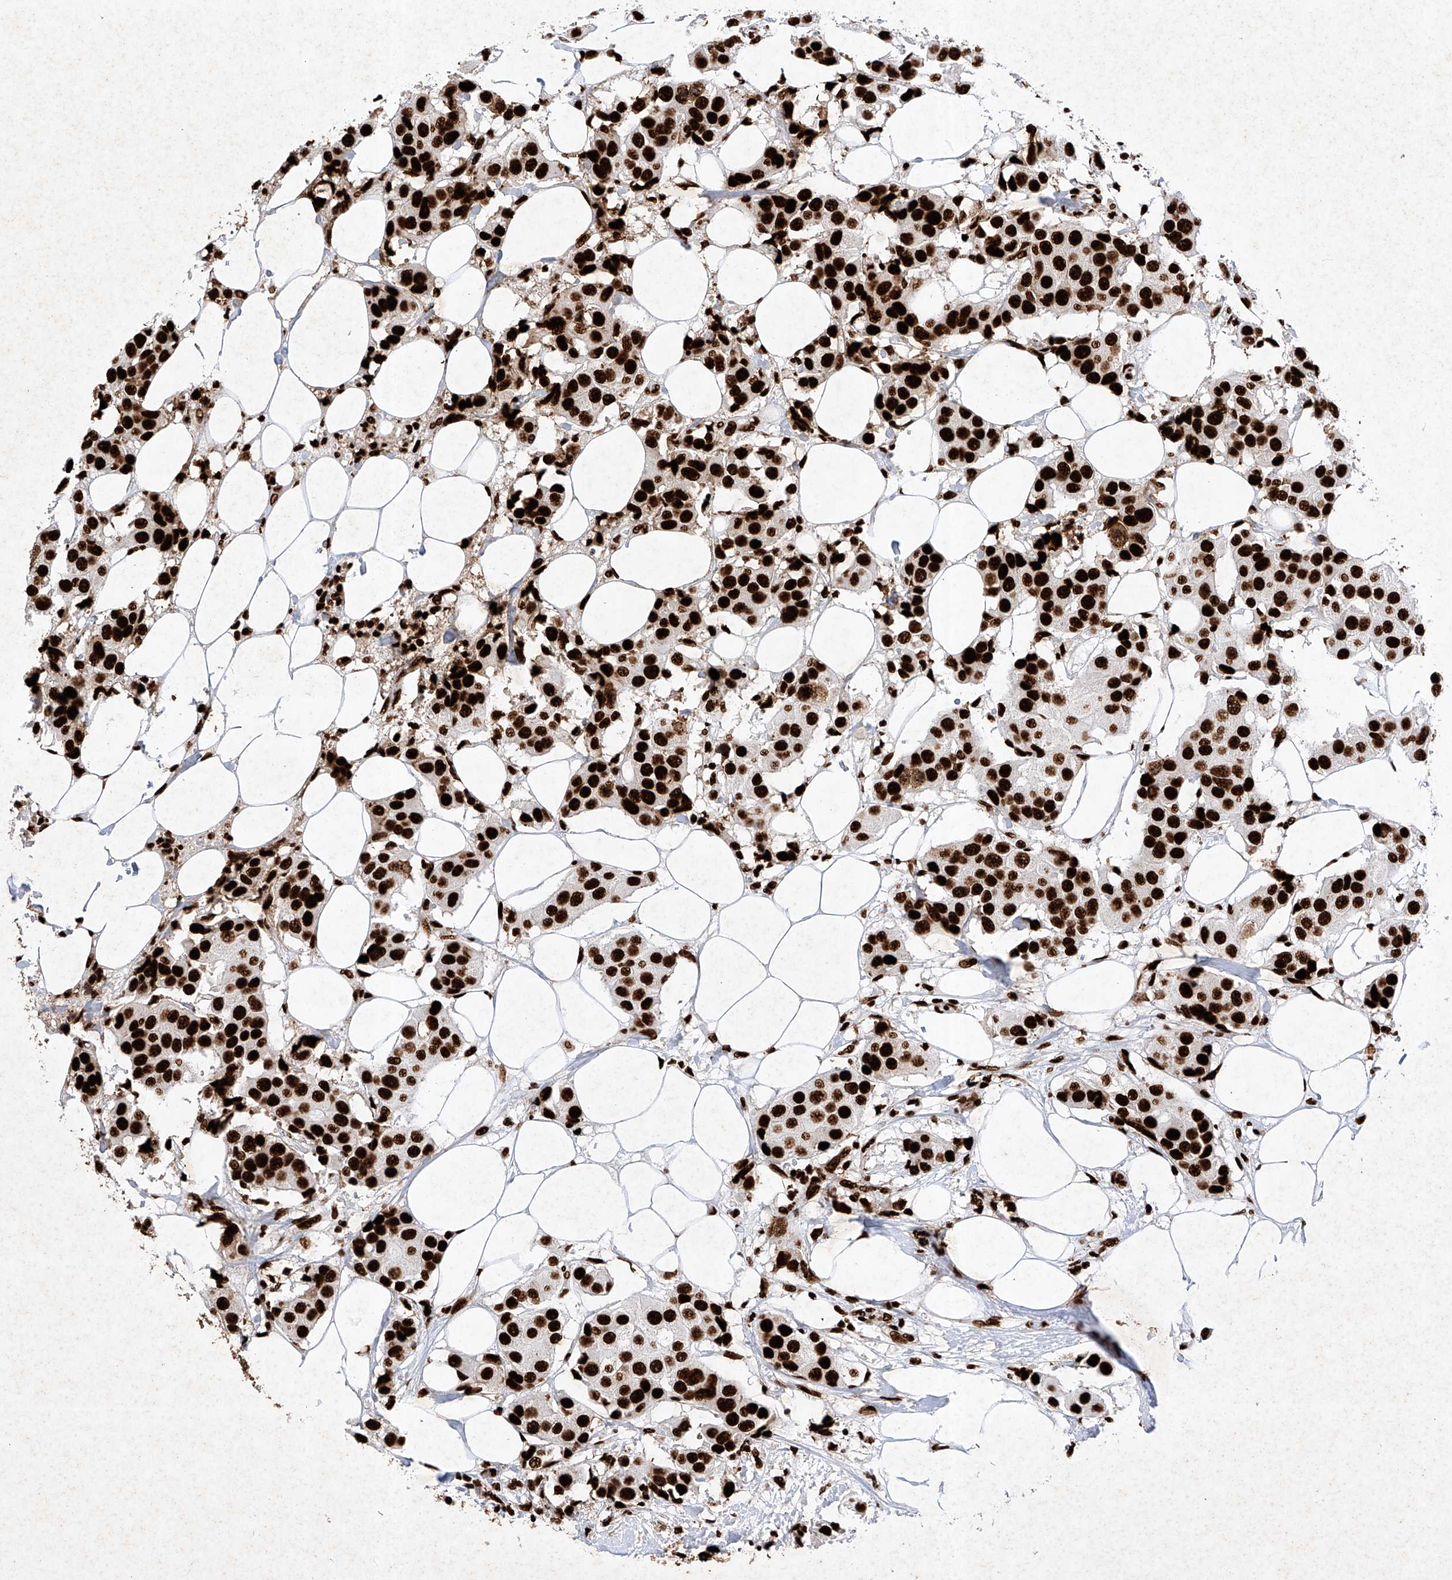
{"staining": {"intensity": "strong", "quantity": ">75%", "location": "nuclear"}, "tissue": "breast cancer", "cell_type": "Tumor cells", "image_type": "cancer", "snomed": [{"axis": "morphology", "description": "Normal tissue, NOS"}, {"axis": "morphology", "description": "Duct carcinoma"}, {"axis": "topography", "description": "Breast"}], "caption": "Immunohistochemistry (IHC) of breast infiltrating ductal carcinoma shows high levels of strong nuclear positivity in about >75% of tumor cells.", "gene": "SRSF6", "patient": {"sex": "female", "age": 39}}